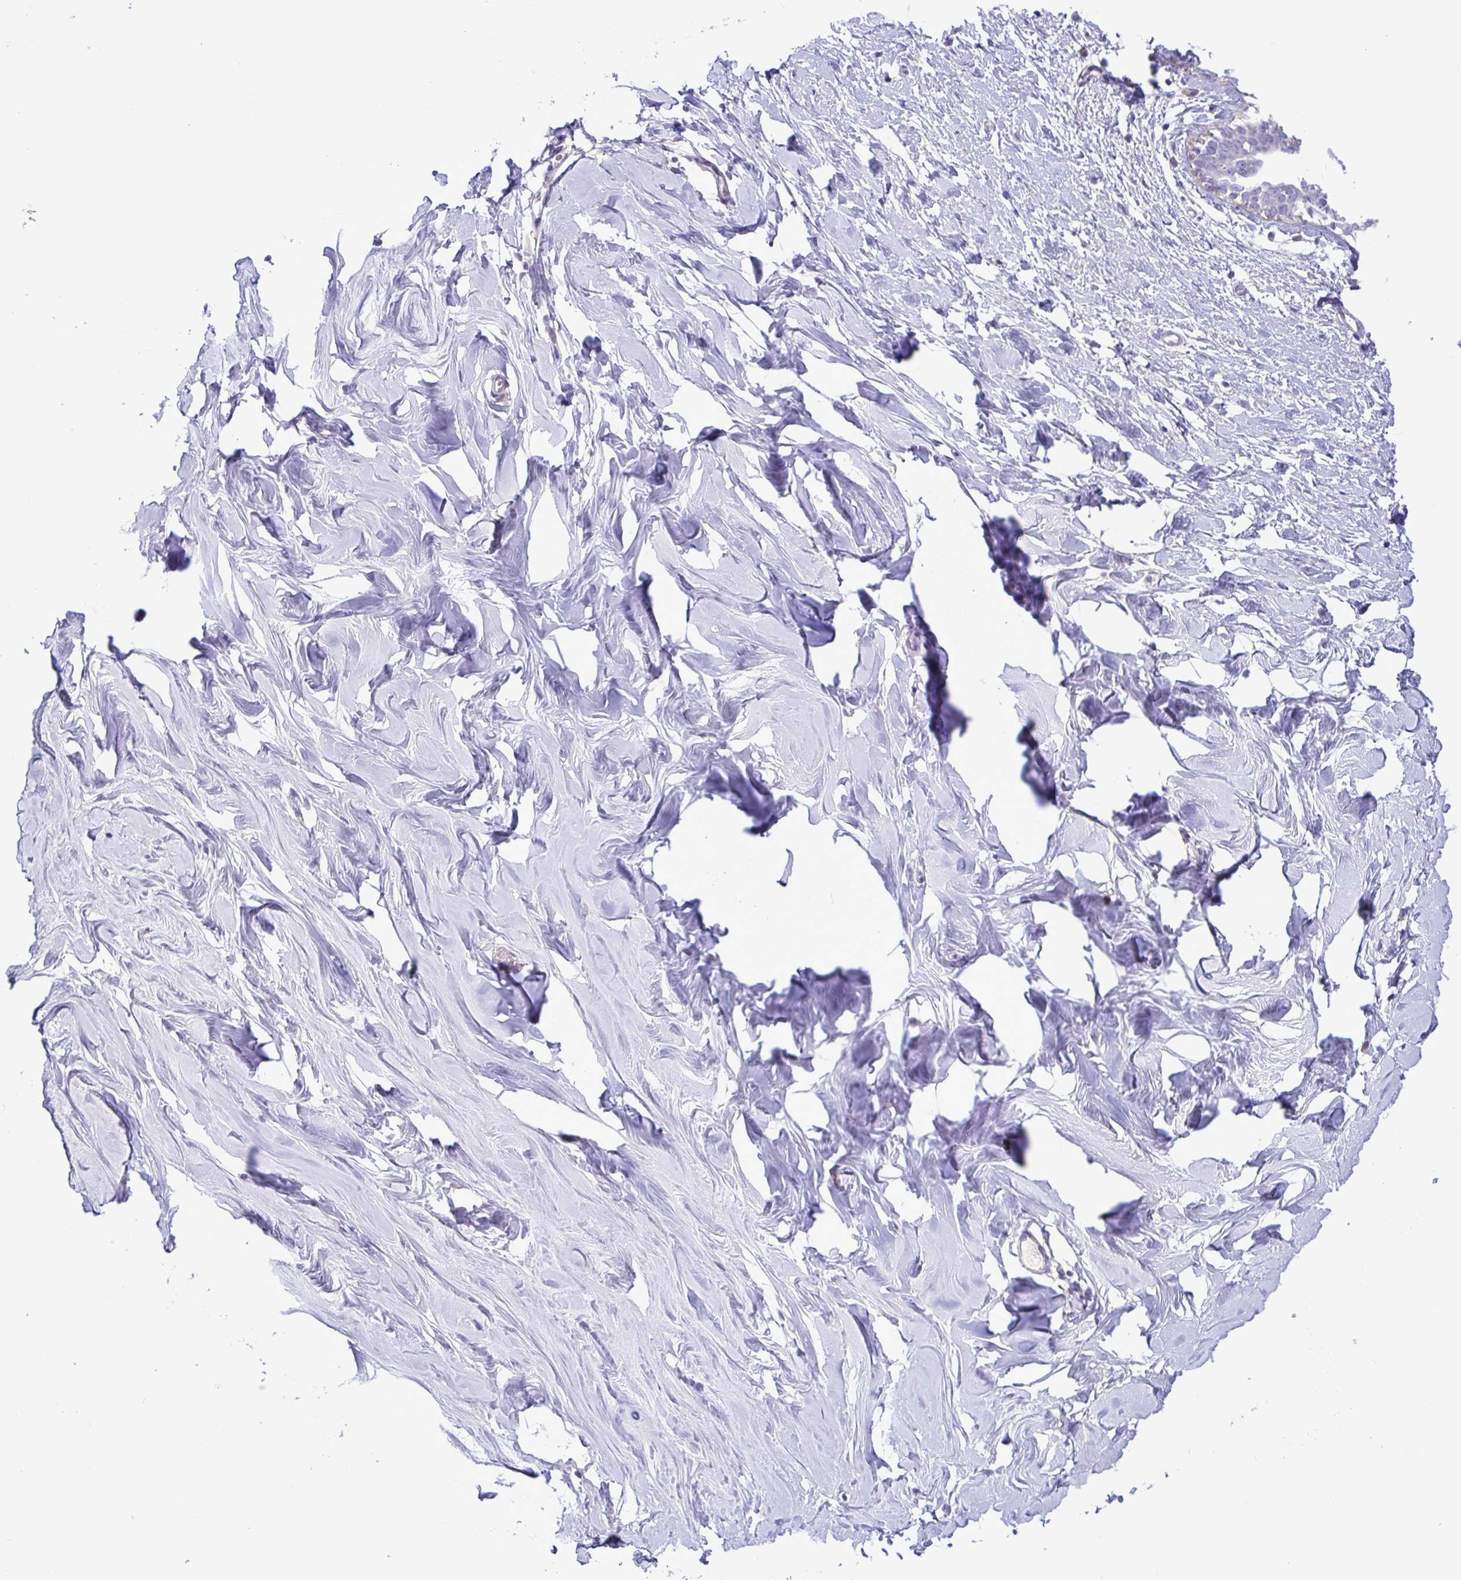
{"staining": {"intensity": "negative", "quantity": "none", "location": "none"}, "tissue": "breast", "cell_type": "Adipocytes", "image_type": "normal", "snomed": [{"axis": "morphology", "description": "Normal tissue, NOS"}, {"axis": "topography", "description": "Breast"}], "caption": "This micrograph is of normal breast stained with IHC to label a protein in brown with the nuclei are counter-stained blue. There is no expression in adipocytes.", "gene": "FAM86B1", "patient": {"sex": "female", "age": 27}}